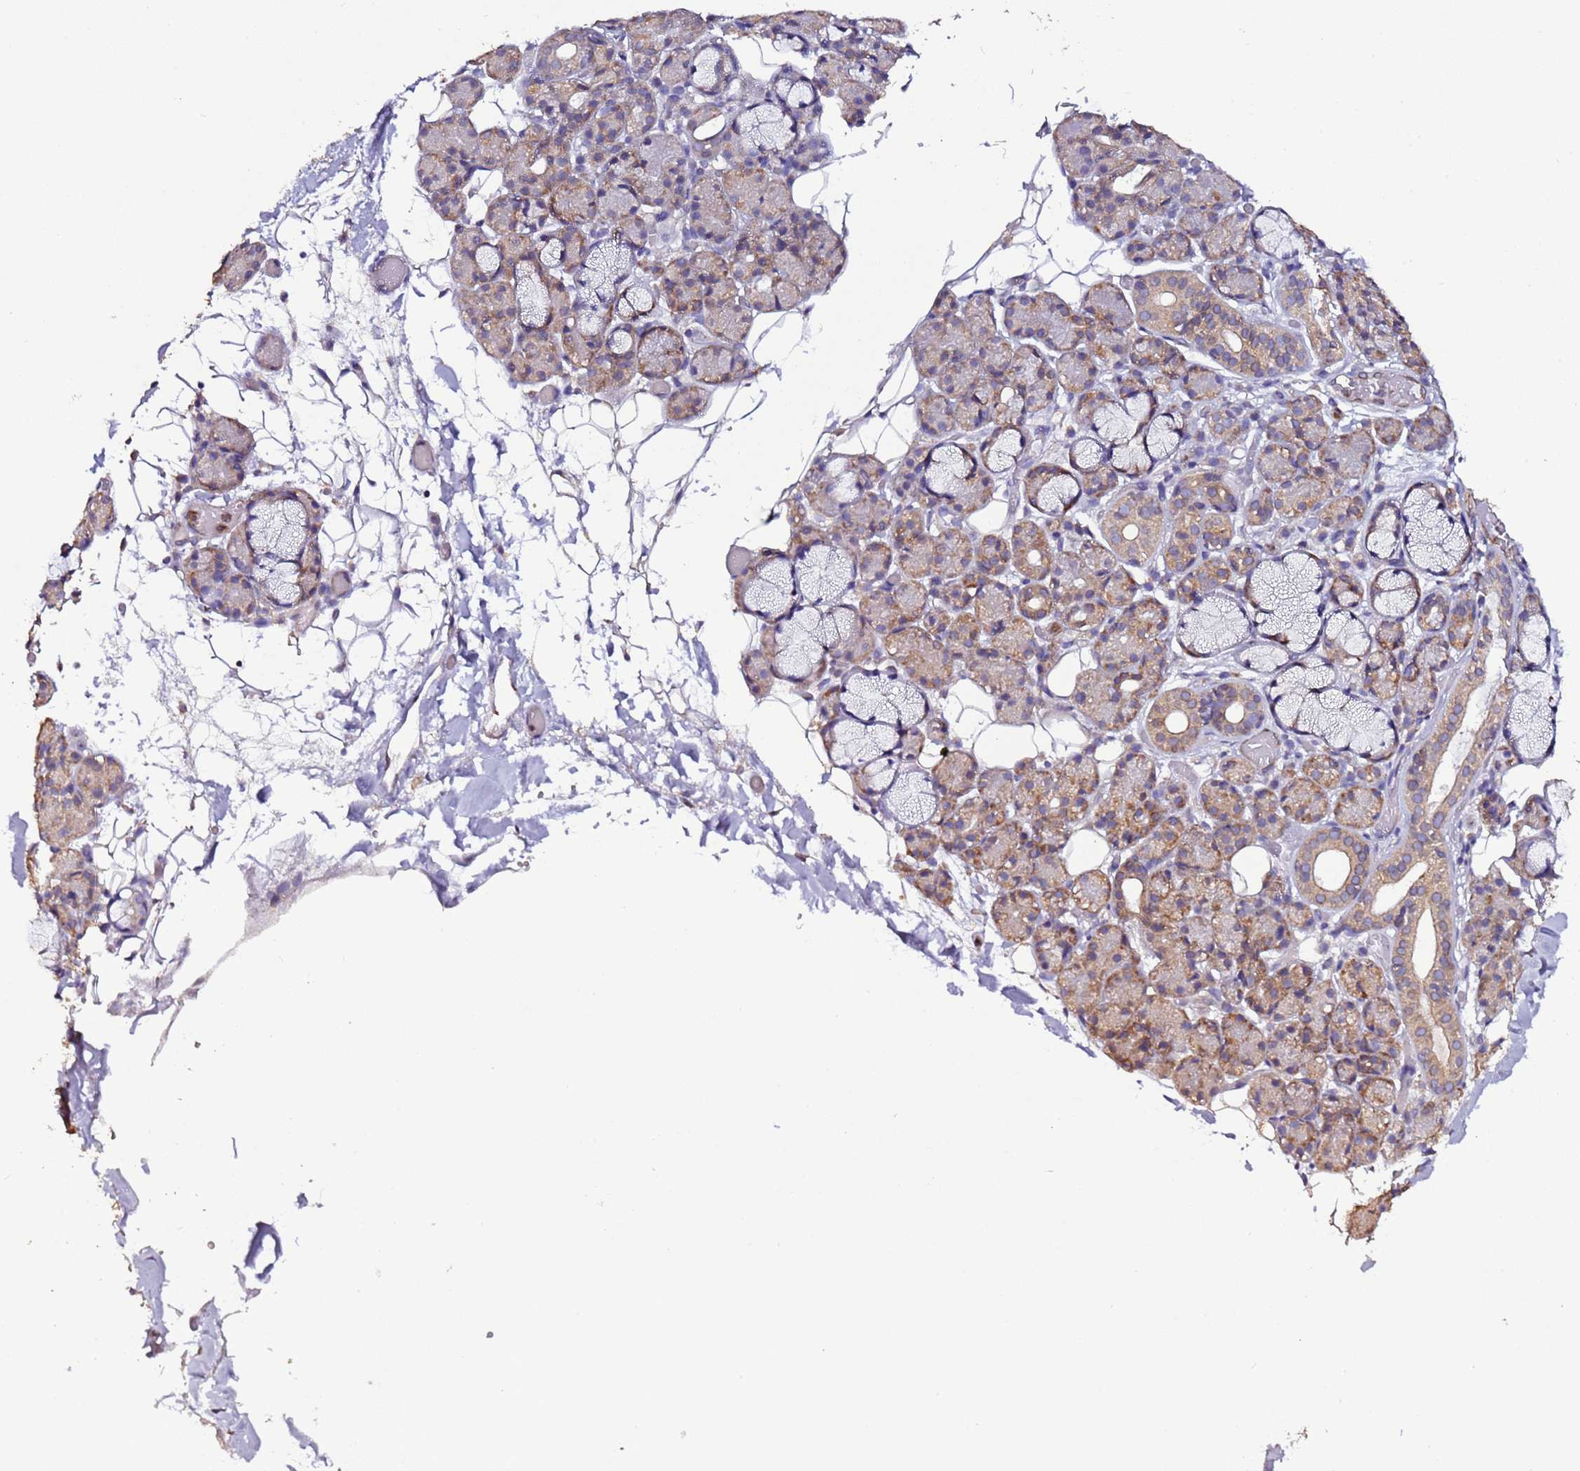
{"staining": {"intensity": "moderate", "quantity": "<25%", "location": "cytoplasmic/membranous"}, "tissue": "salivary gland", "cell_type": "Glandular cells", "image_type": "normal", "snomed": [{"axis": "morphology", "description": "Normal tissue, NOS"}, {"axis": "topography", "description": "Salivary gland"}], "caption": "DAB (3,3'-diaminobenzidine) immunohistochemical staining of unremarkable salivary gland reveals moderate cytoplasmic/membranous protein expression in about <25% of glandular cells. (Stains: DAB (3,3'-diaminobenzidine) in brown, nuclei in blue, Microscopy: brightfield microscopy at high magnification).", "gene": "SLC41A3", "patient": {"sex": "male", "age": 63}}